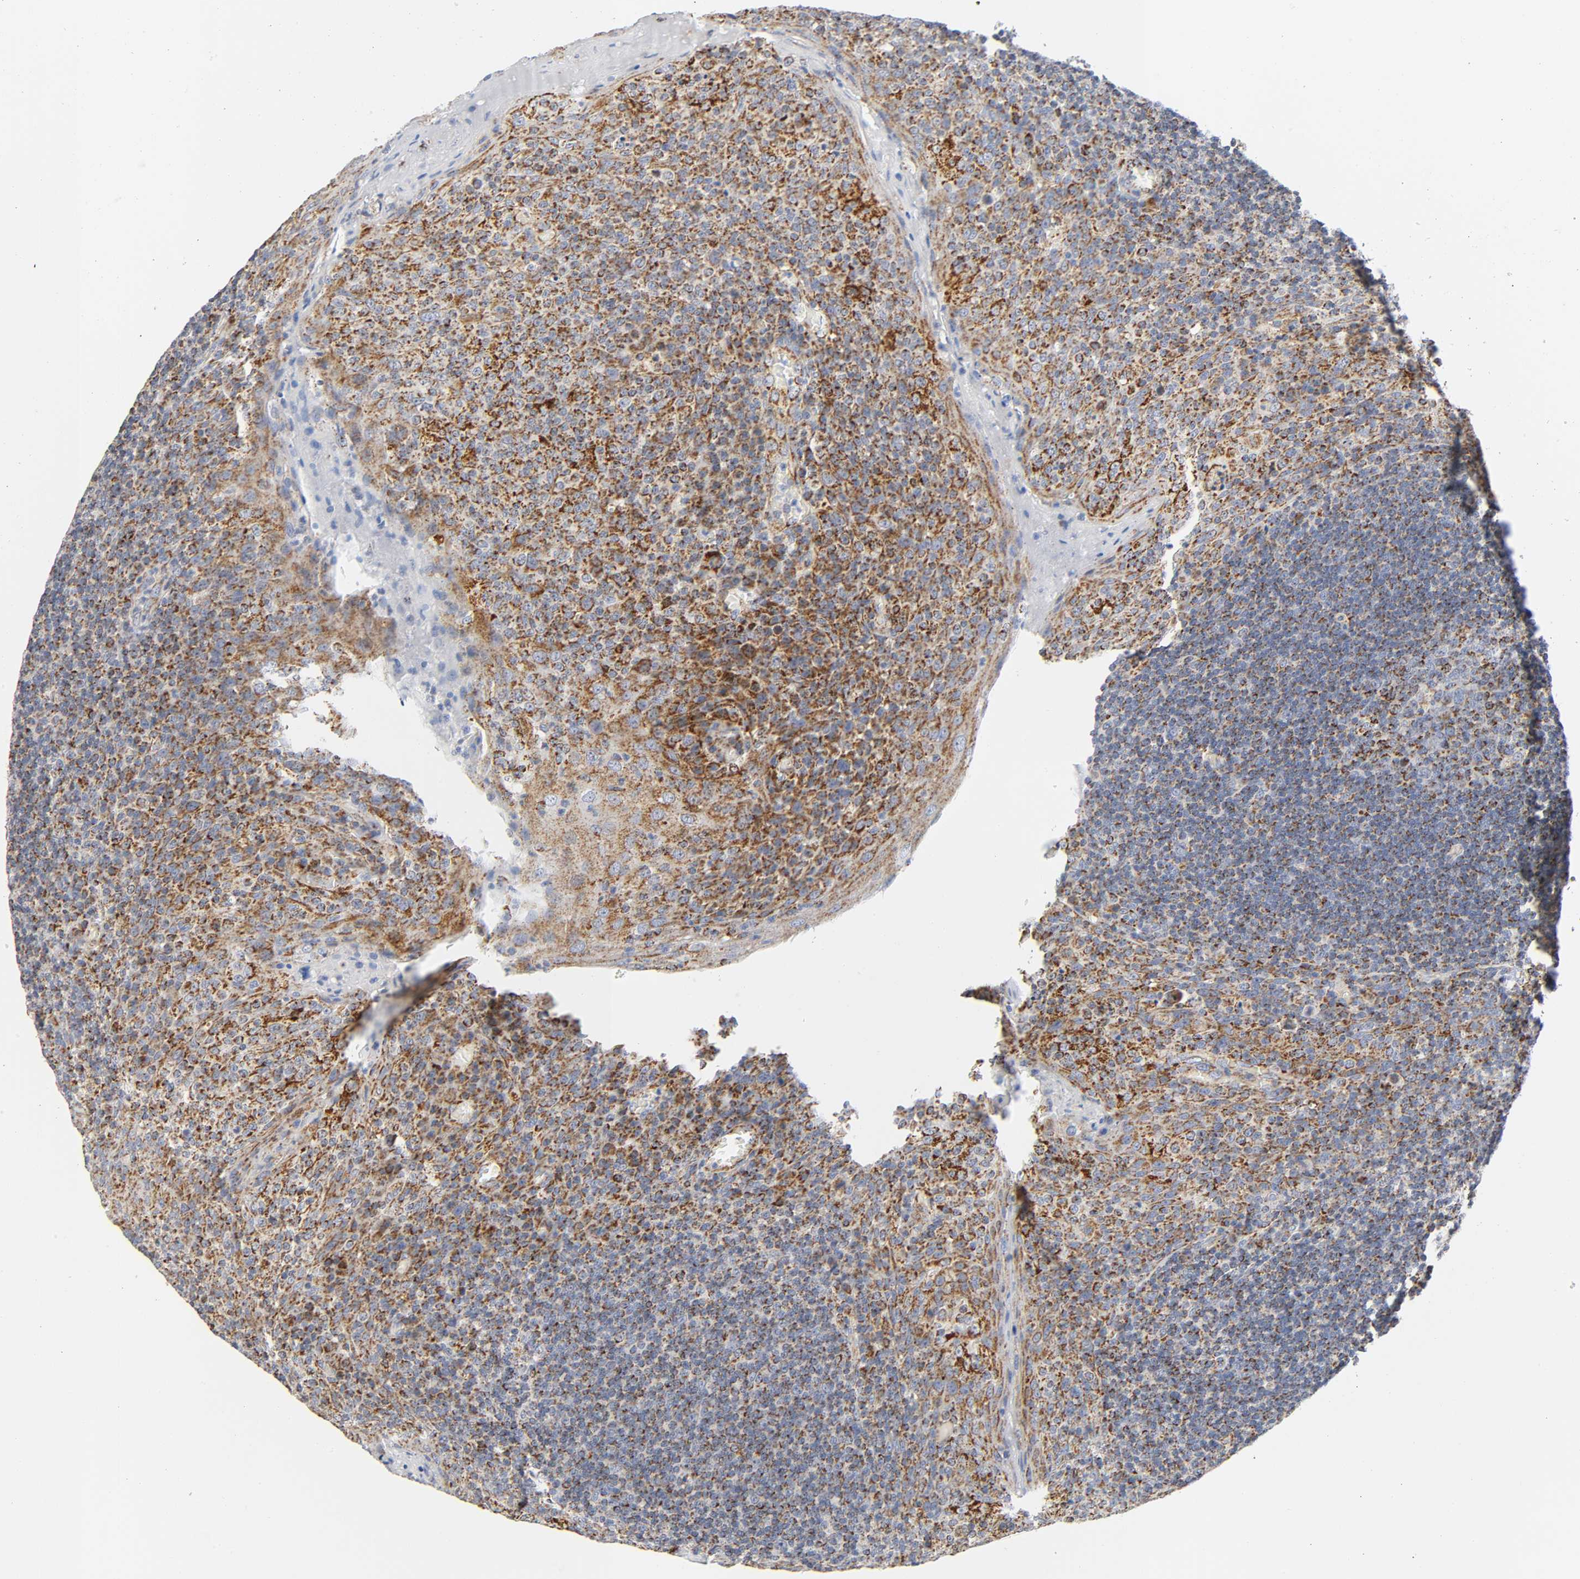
{"staining": {"intensity": "strong", "quantity": "25%-75%", "location": "cytoplasmic/membranous"}, "tissue": "tonsil", "cell_type": "Germinal center cells", "image_type": "normal", "snomed": [{"axis": "morphology", "description": "Normal tissue, NOS"}, {"axis": "topography", "description": "Tonsil"}], "caption": "This photomicrograph displays immunohistochemistry (IHC) staining of benign tonsil, with high strong cytoplasmic/membranous staining in approximately 25%-75% of germinal center cells.", "gene": "BAK1", "patient": {"sex": "male", "age": 17}}